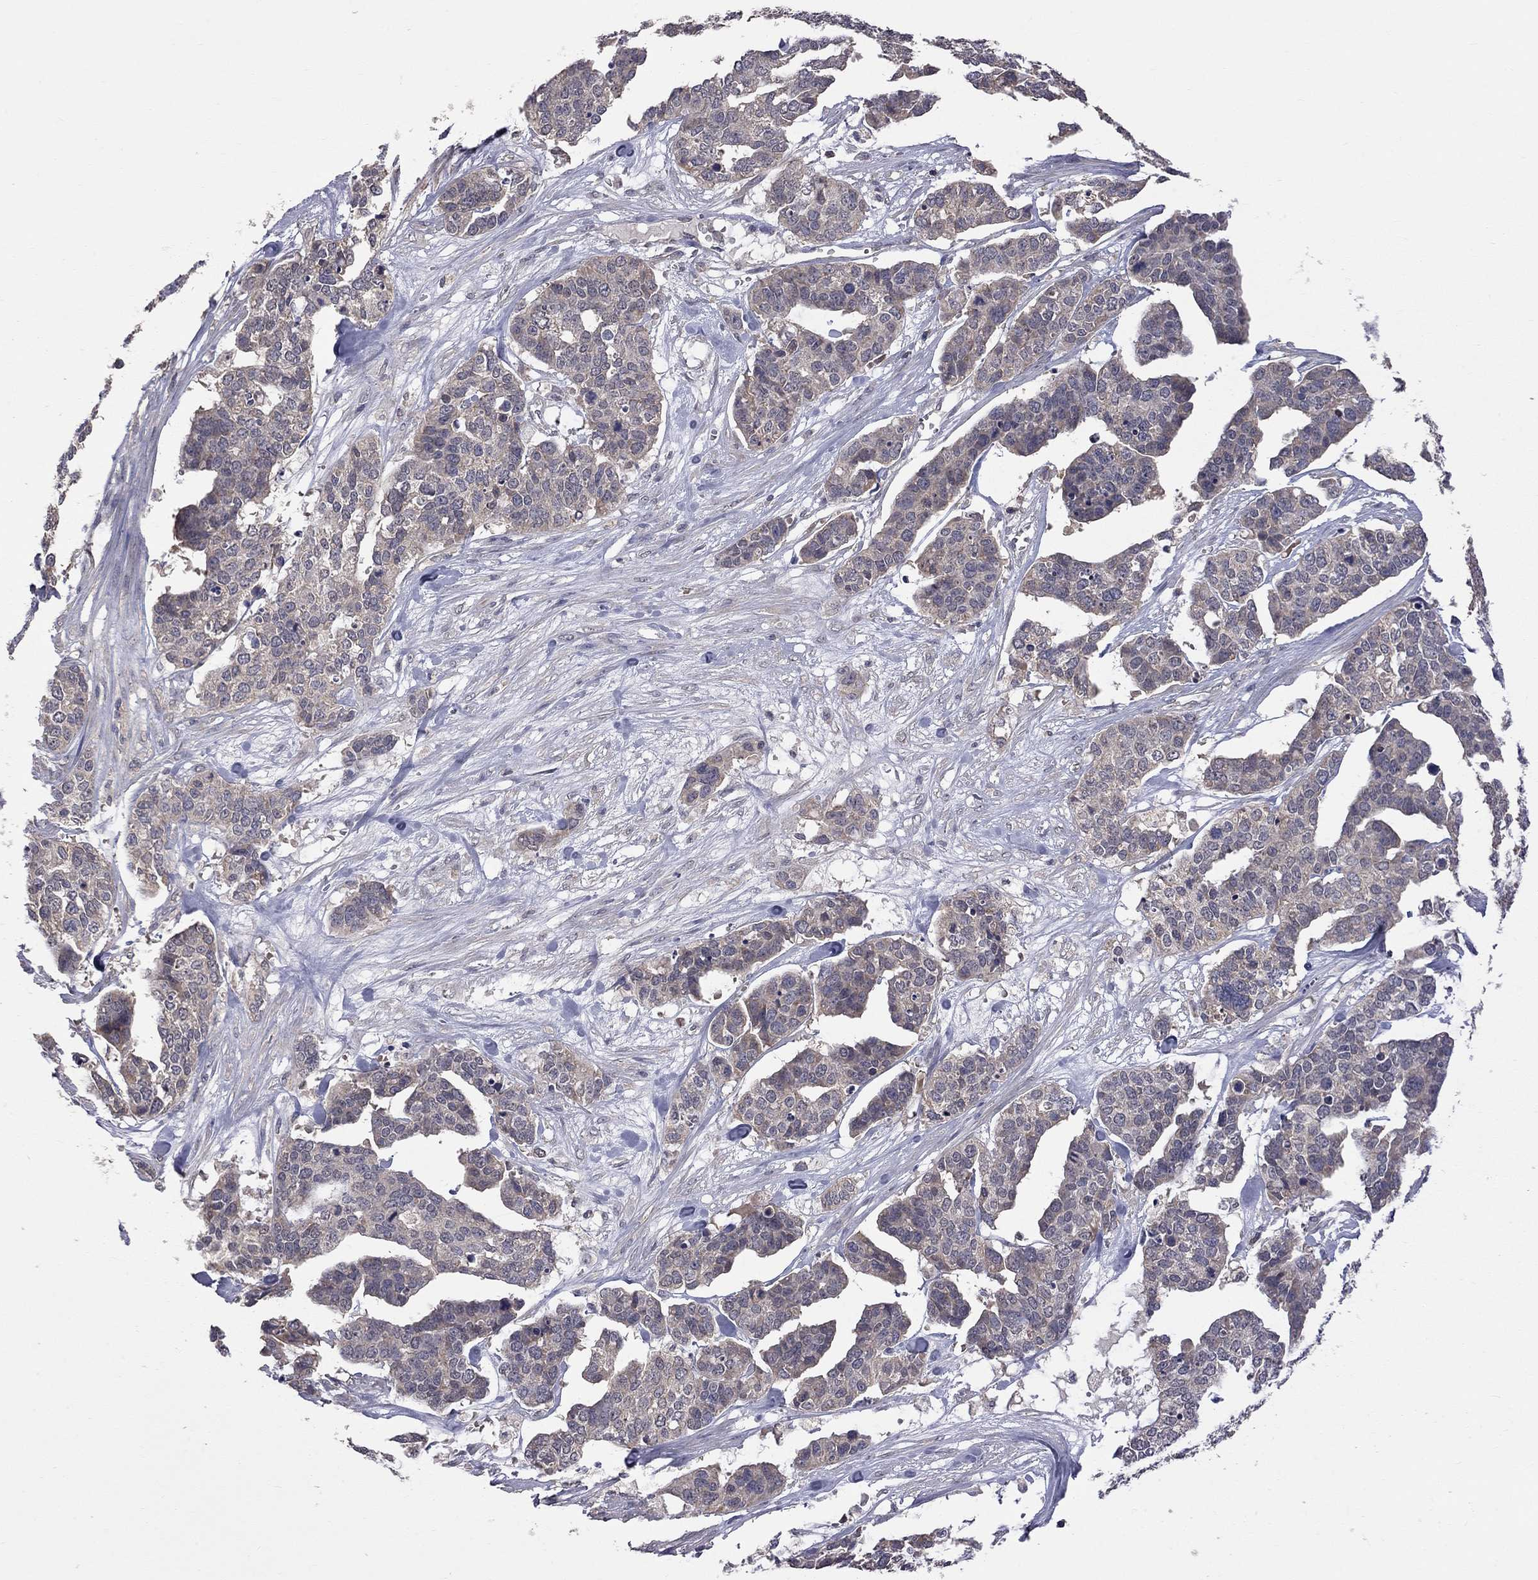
{"staining": {"intensity": "weak", "quantity": "25%-75%", "location": "cytoplasmic/membranous"}, "tissue": "ovarian cancer", "cell_type": "Tumor cells", "image_type": "cancer", "snomed": [{"axis": "morphology", "description": "Carcinoma, endometroid"}, {"axis": "topography", "description": "Ovary"}], "caption": "Tumor cells reveal weak cytoplasmic/membranous positivity in about 25%-75% of cells in ovarian endometroid carcinoma.", "gene": "HTR6", "patient": {"sex": "female", "age": 65}}